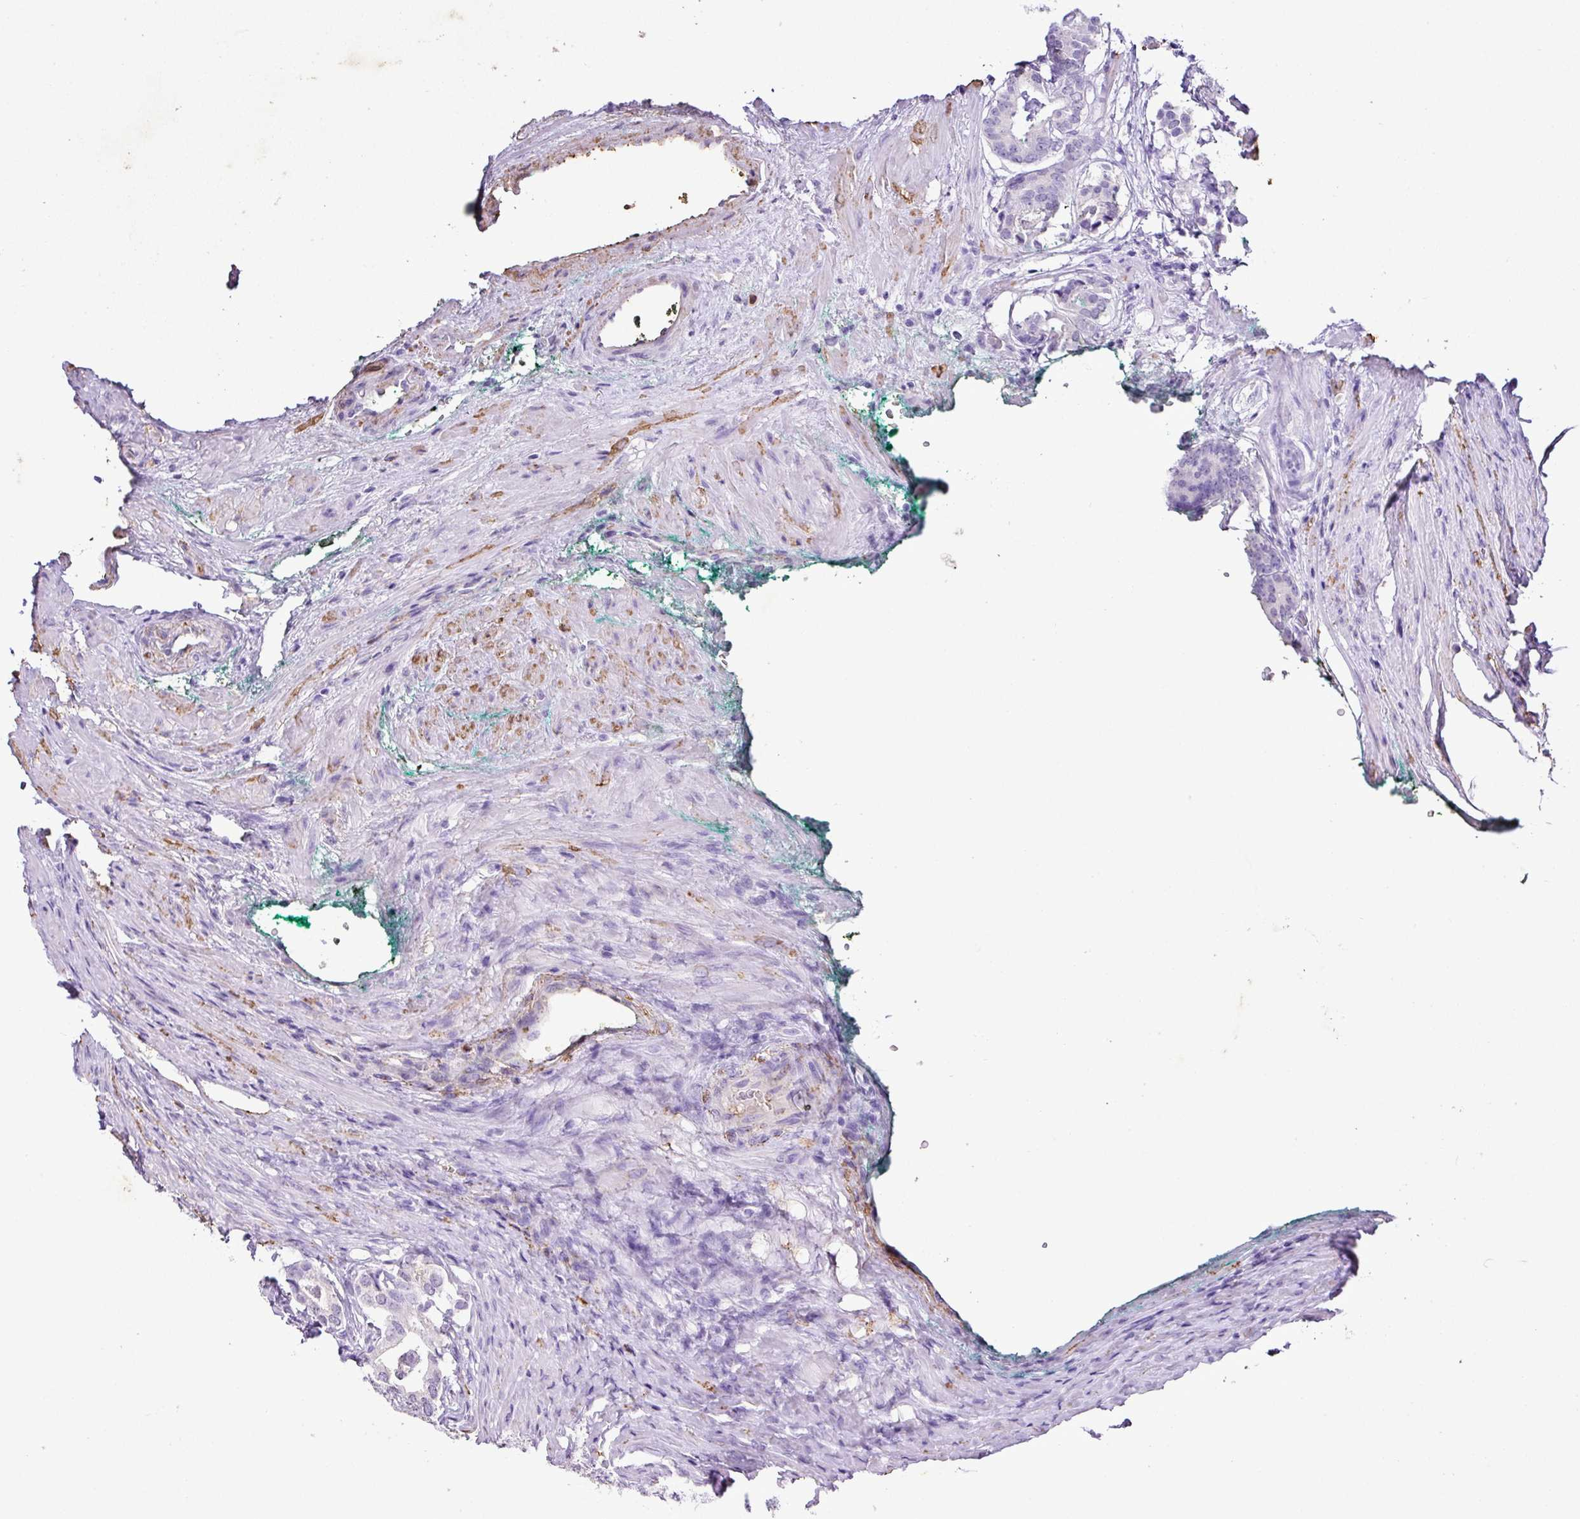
{"staining": {"intensity": "negative", "quantity": "none", "location": "none"}, "tissue": "prostate cancer", "cell_type": "Tumor cells", "image_type": "cancer", "snomed": [{"axis": "morphology", "description": "Adenocarcinoma, Low grade"}, {"axis": "topography", "description": "Prostate"}], "caption": "Immunohistochemical staining of human prostate cancer (adenocarcinoma (low-grade)) shows no significant staining in tumor cells.", "gene": "KCNJ11", "patient": {"sex": "male", "age": 71}}